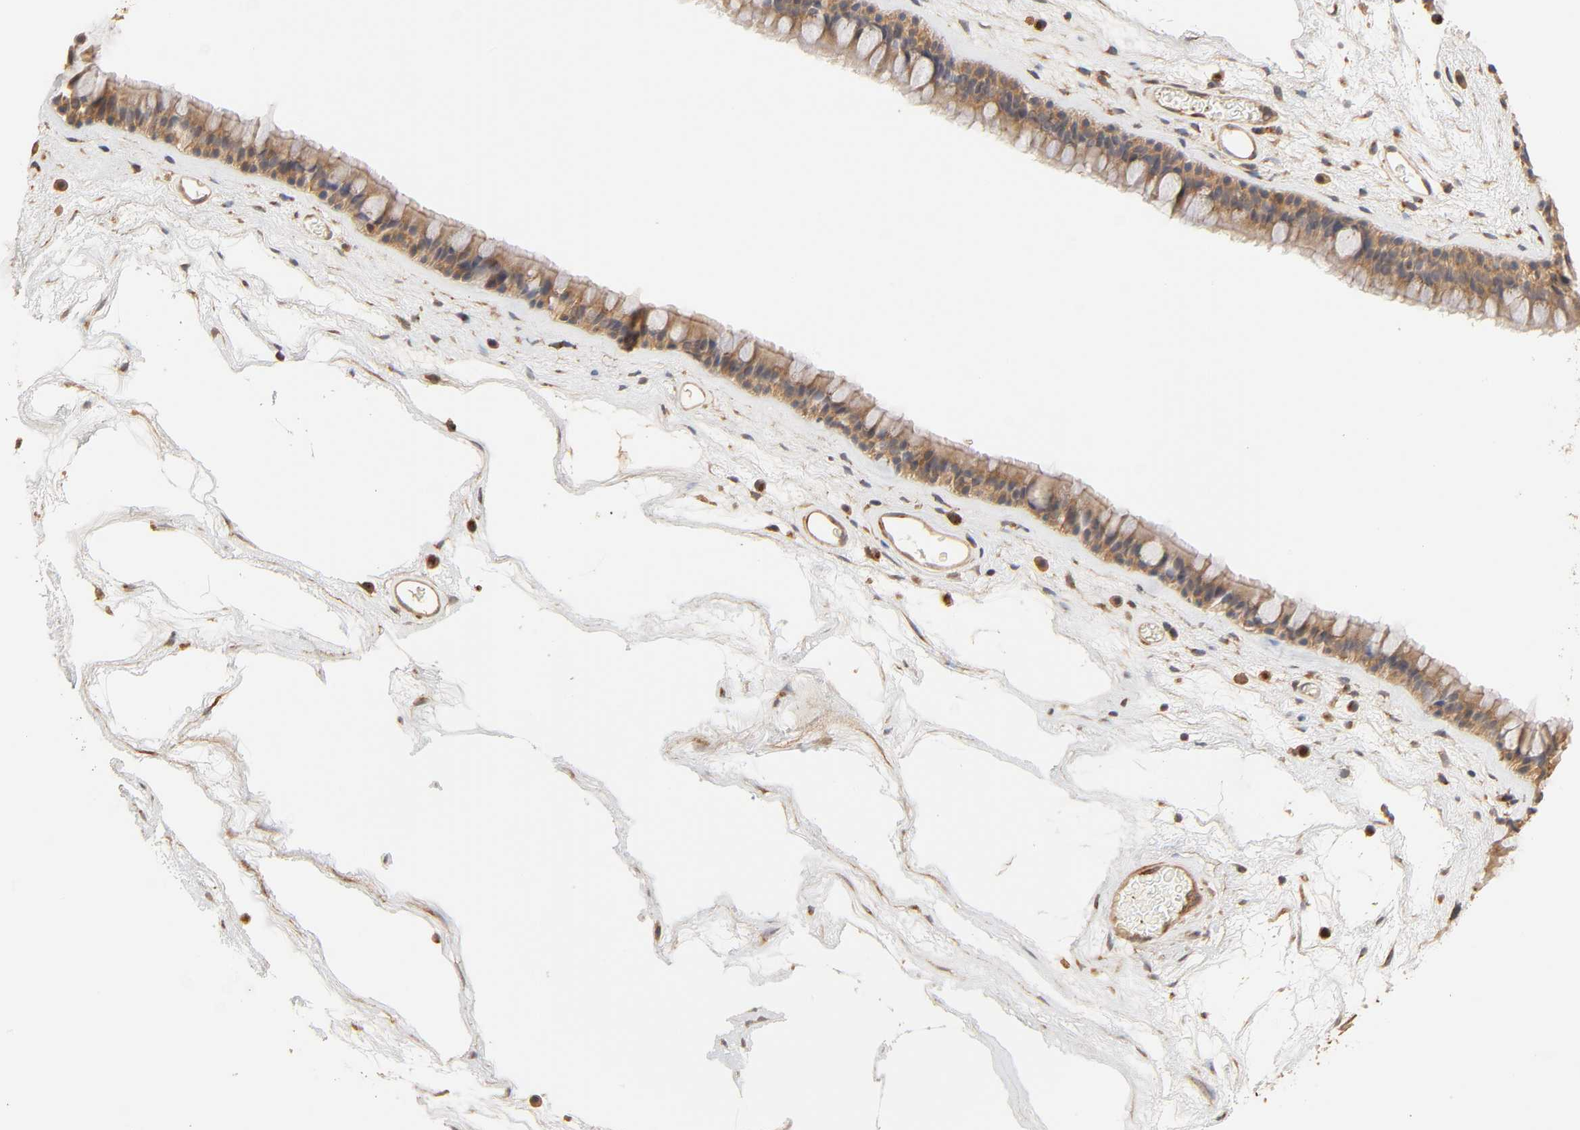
{"staining": {"intensity": "strong", "quantity": ">75%", "location": "cytoplasmic/membranous"}, "tissue": "nasopharynx", "cell_type": "Respiratory epithelial cells", "image_type": "normal", "snomed": [{"axis": "morphology", "description": "Normal tissue, NOS"}, {"axis": "morphology", "description": "Inflammation, NOS"}, {"axis": "topography", "description": "Nasopharynx"}], "caption": "A brown stain labels strong cytoplasmic/membranous expression of a protein in respiratory epithelial cells of benign nasopharynx. The staining is performed using DAB (3,3'-diaminobenzidine) brown chromogen to label protein expression. The nuclei are counter-stained blue using hematoxylin.", "gene": "EPS8", "patient": {"sex": "male", "age": 48}}